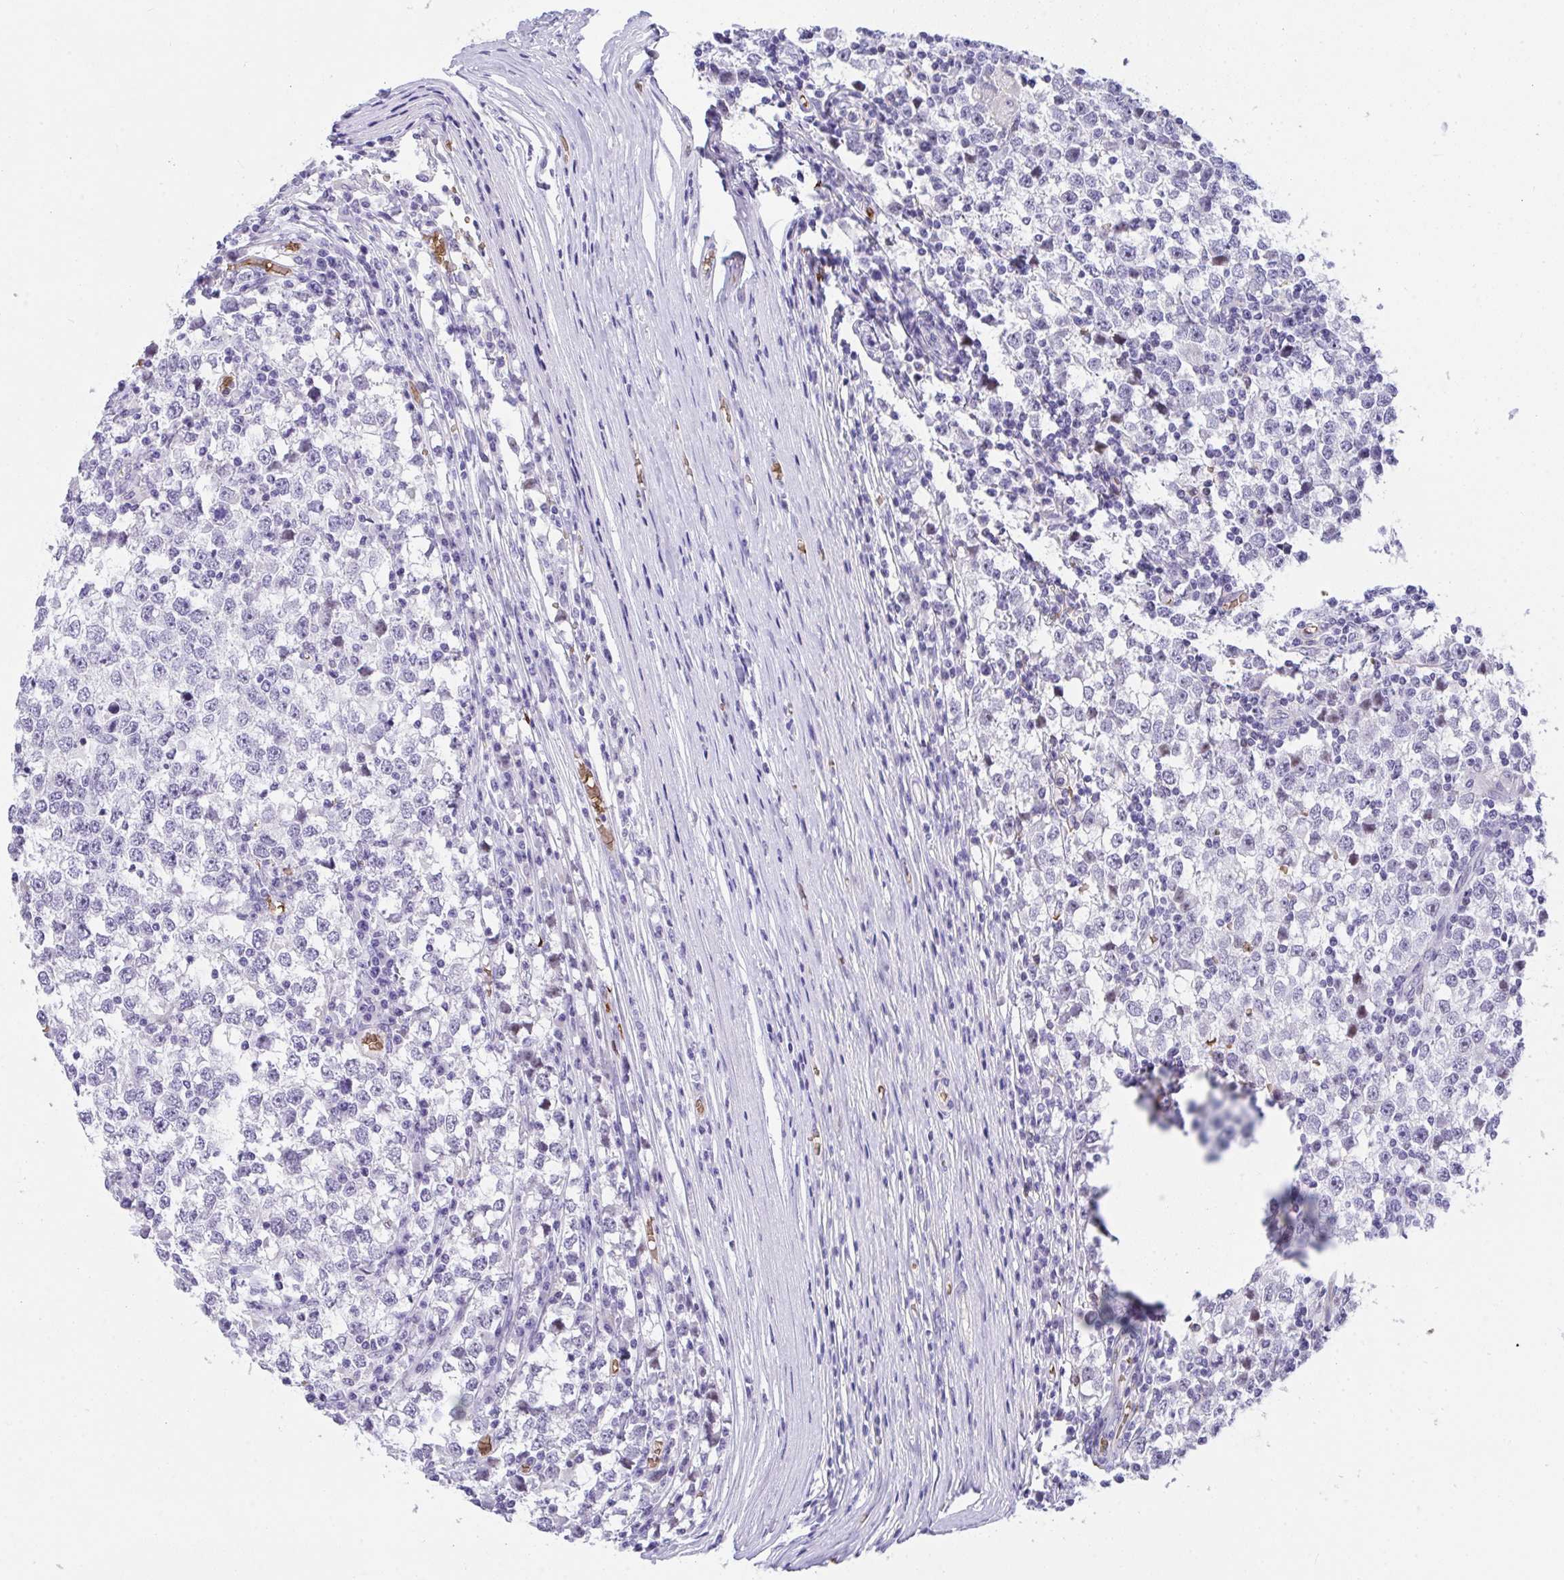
{"staining": {"intensity": "negative", "quantity": "none", "location": "none"}, "tissue": "testis cancer", "cell_type": "Tumor cells", "image_type": "cancer", "snomed": [{"axis": "morphology", "description": "Seminoma, NOS"}, {"axis": "topography", "description": "Testis"}], "caption": "IHC micrograph of testis cancer (seminoma) stained for a protein (brown), which reveals no positivity in tumor cells. Brightfield microscopy of IHC stained with DAB (3,3'-diaminobenzidine) (brown) and hematoxylin (blue), captured at high magnification.", "gene": "ANK1", "patient": {"sex": "male", "age": 65}}